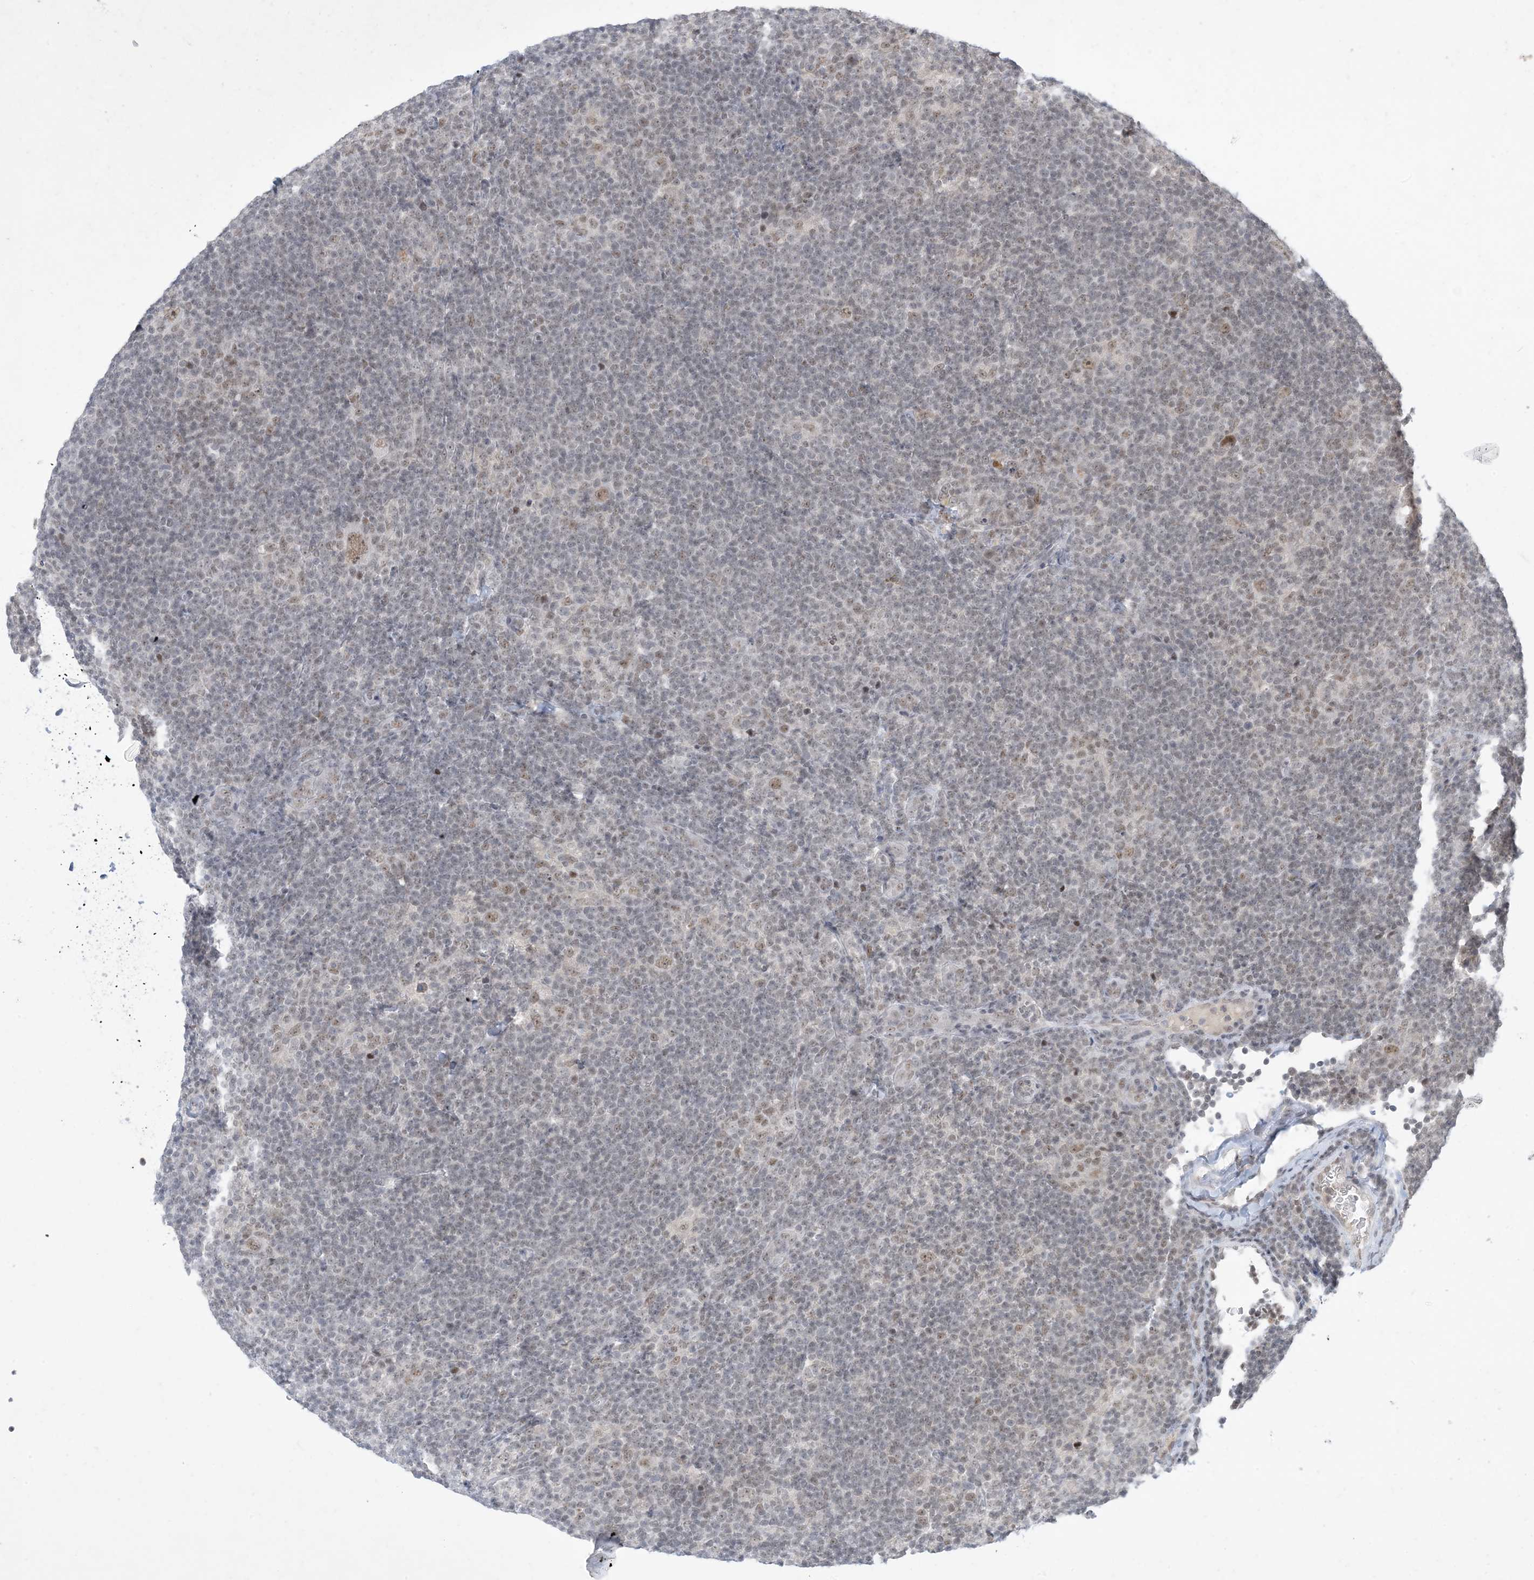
{"staining": {"intensity": "moderate", "quantity": ">75%", "location": "nuclear"}, "tissue": "lymphoma", "cell_type": "Tumor cells", "image_type": "cancer", "snomed": [{"axis": "morphology", "description": "Hodgkin's disease, NOS"}, {"axis": "topography", "description": "Lymph node"}], "caption": "Immunohistochemistry (IHC) (DAB) staining of human Hodgkin's disease displays moderate nuclear protein expression in about >75% of tumor cells. (DAB IHC, brown staining for protein, blue staining for nuclei).", "gene": "ZNF674", "patient": {"sex": "female", "age": 57}}